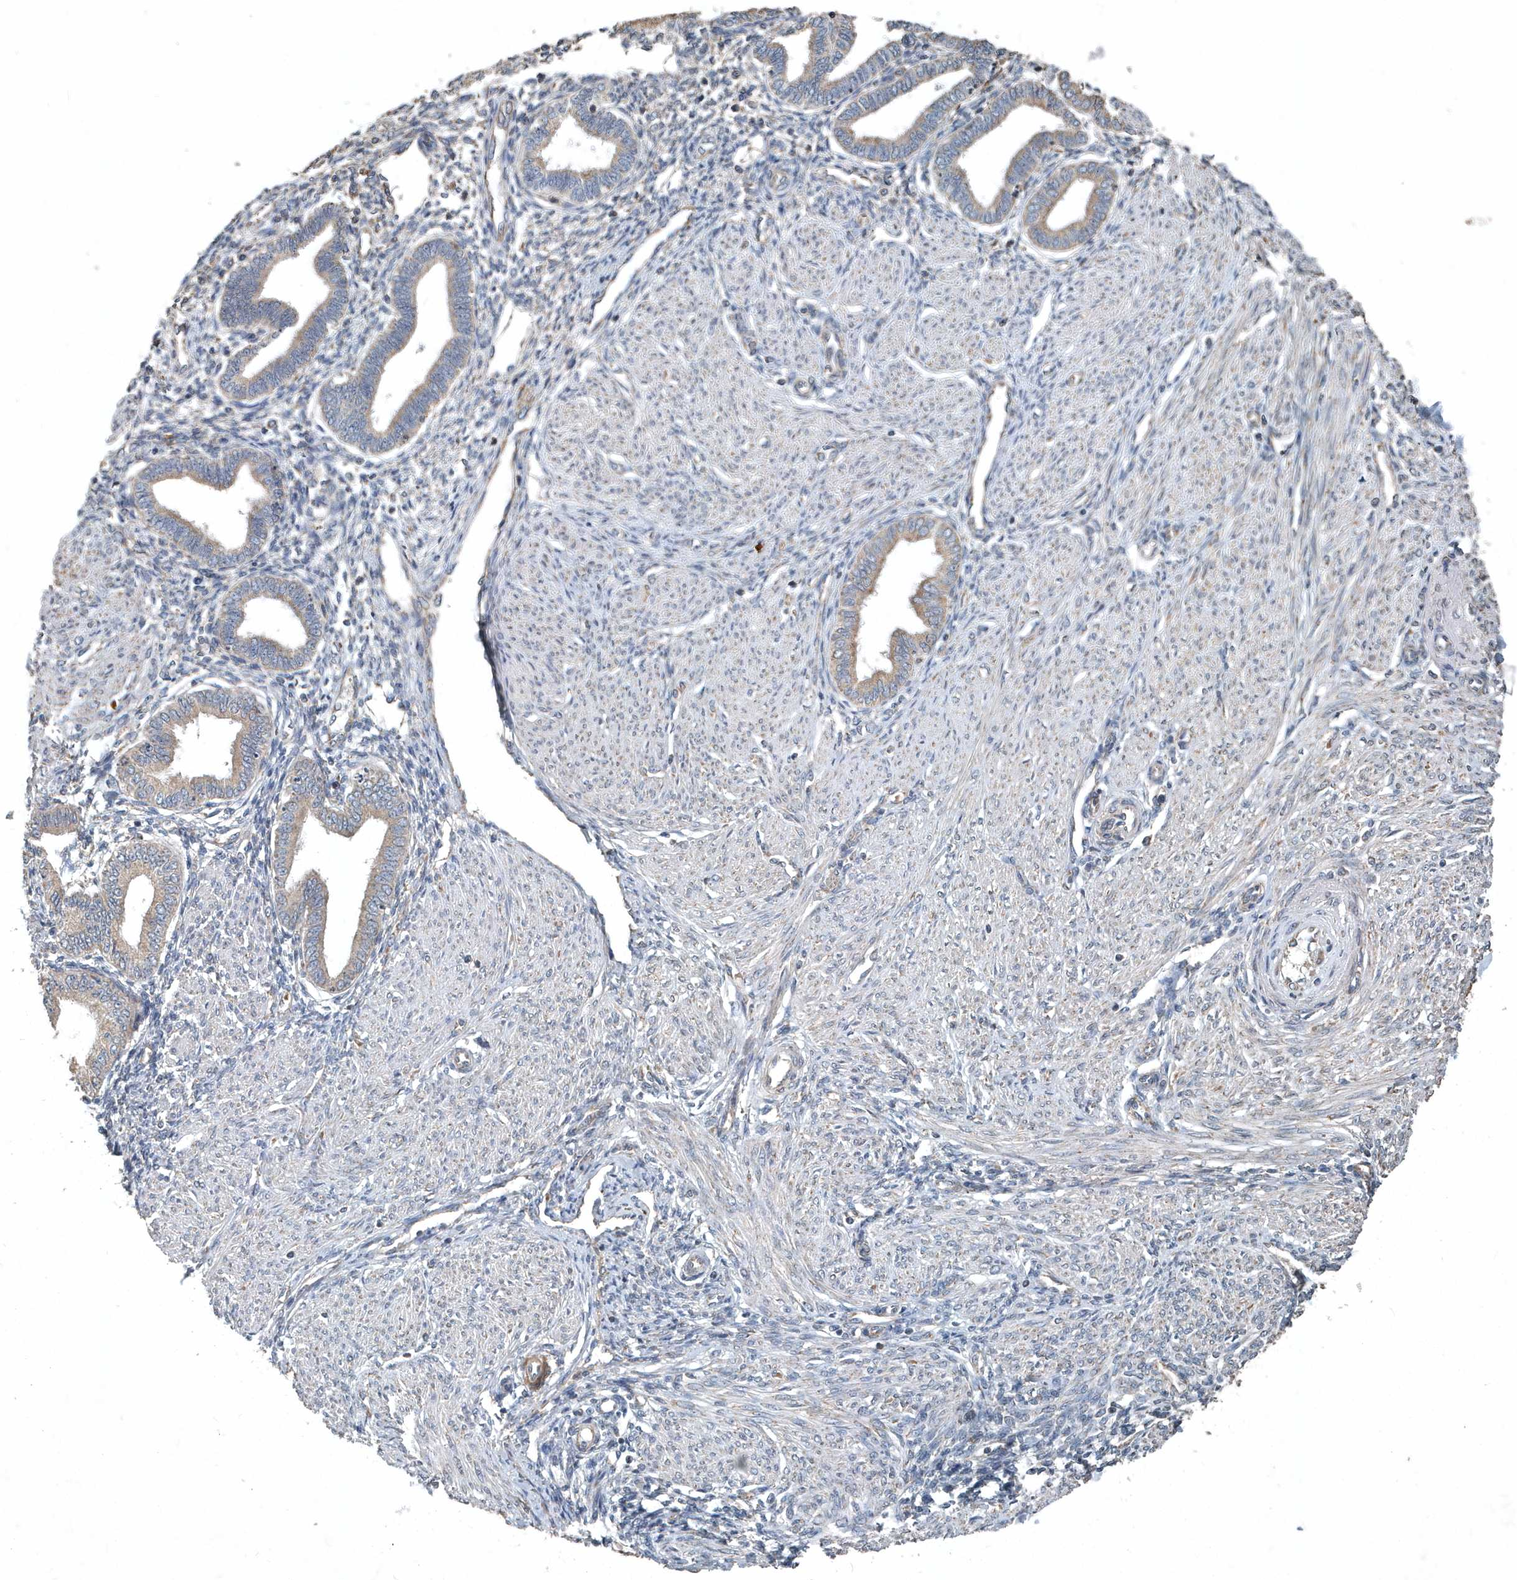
{"staining": {"intensity": "weak", "quantity": "25%-75%", "location": "cytoplasmic/membranous"}, "tissue": "endometrium", "cell_type": "Cells in endometrial stroma", "image_type": "normal", "snomed": [{"axis": "morphology", "description": "Normal tissue, NOS"}, {"axis": "topography", "description": "Endometrium"}], "caption": "Weak cytoplasmic/membranous staining is present in about 25%-75% of cells in endometrial stroma in benign endometrium.", "gene": "SCFD2", "patient": {"sex": "female", "age": 53}}